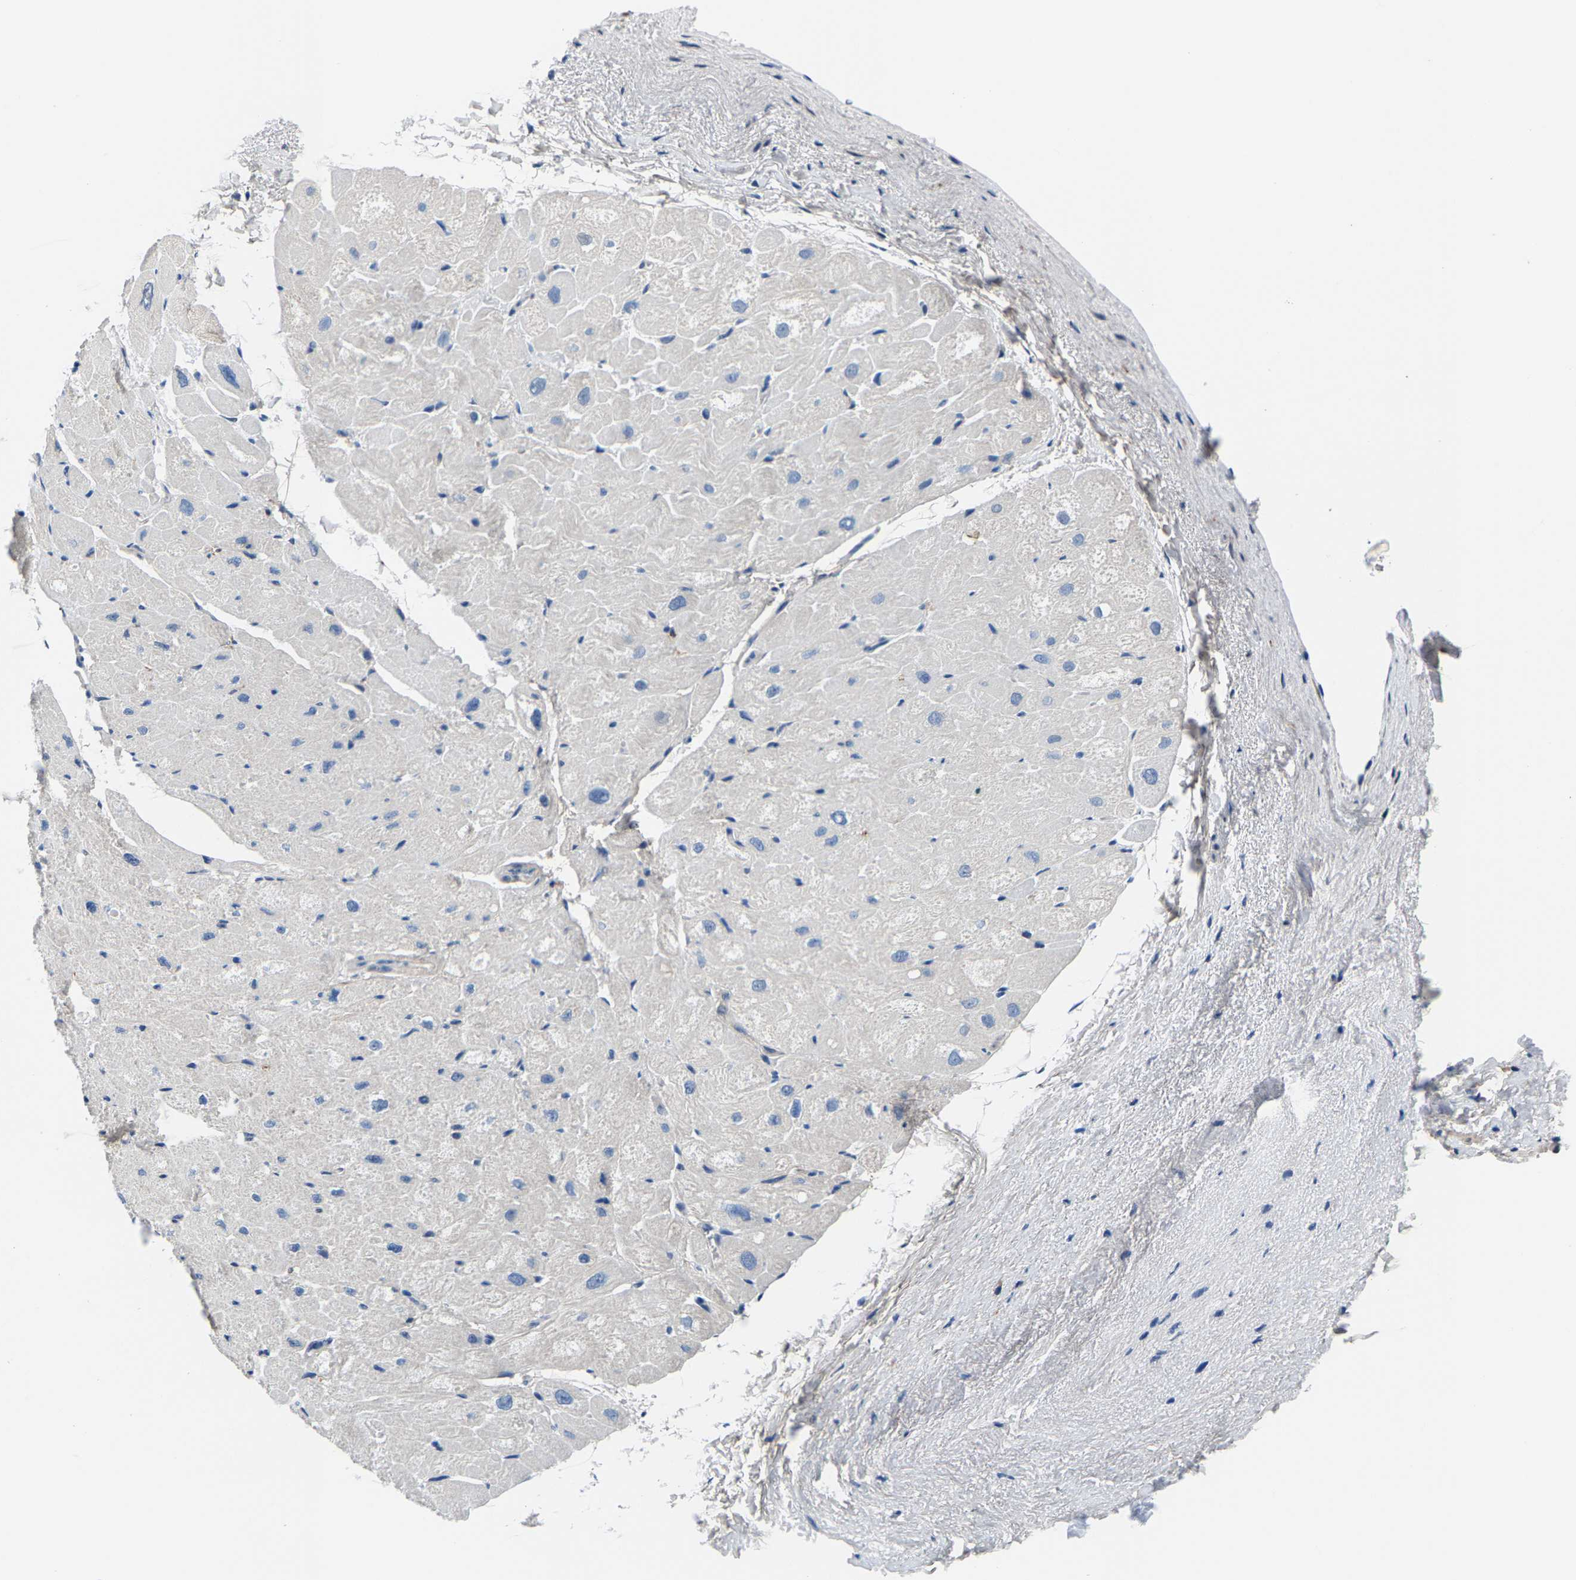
{"staining": {"intensity": "negative", "quantity": "none", "location": "none"}, "tissue": "heart muscle", "cell_type": "Cardiomyocytes", "image_type": "normal", "snomed": [{"axis": "morphology", "description": "Normal tissue, NOS"}, {"axis": "topography", "description": "Heart"}], "caption": "High magnification brightfield microscopy of normal heart muscle stained with DAB (brown) and counterstained with hematoxylin (blue): cardiomyocytes show no significant positivity.", "gene": "SSH3", "patient": {"sex": "male", "age": 49}}